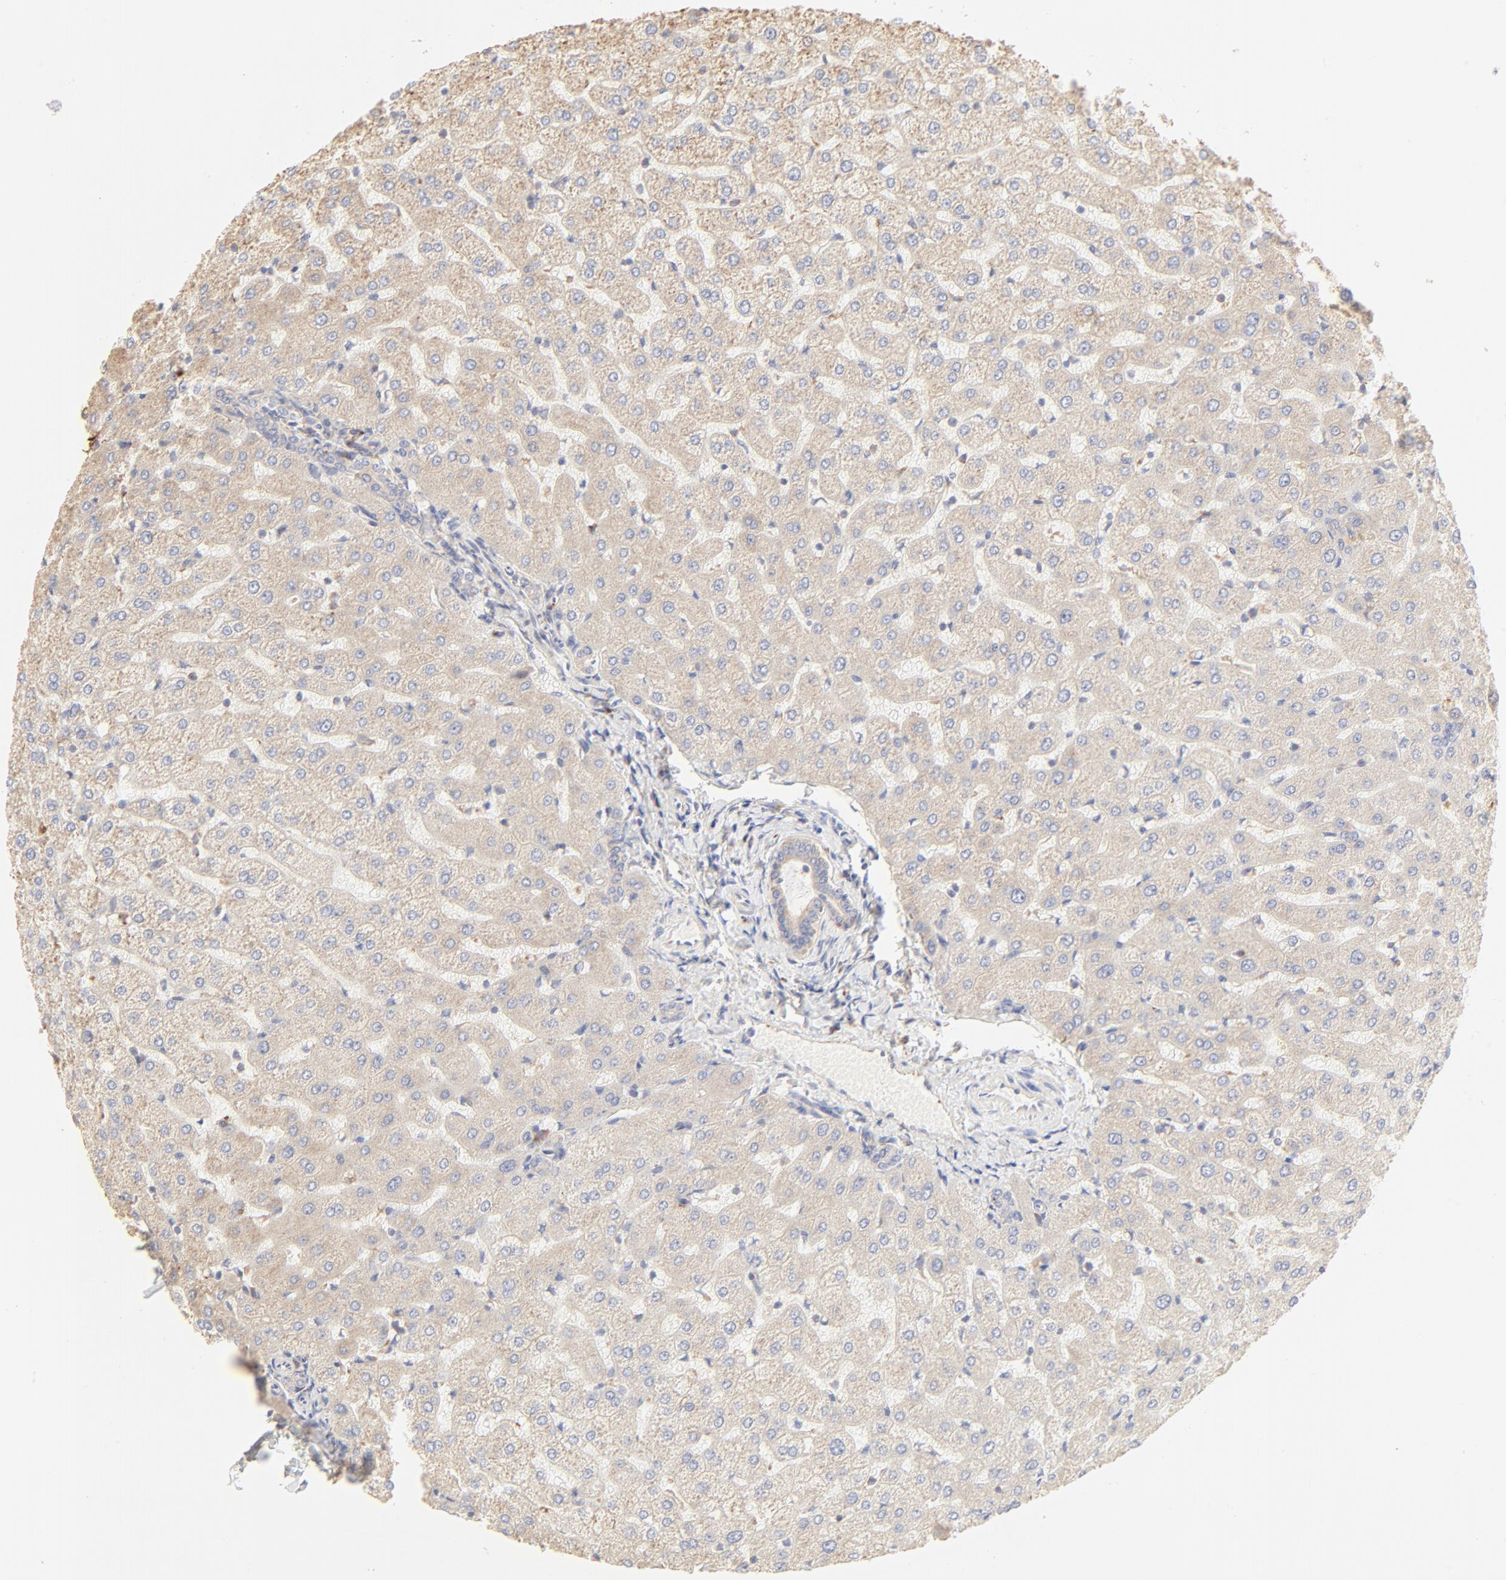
{"staining": {"intensity": "weak", "quantity": ">75%", "location": "cytoplasmic/membranous"}, "tissue": "liver", "cell_type": "Cholangiocytes", "image_type": "normal", "snomed": [{"axis": "morphology", "description": "Normal tissue, NOS"}, {"axis": "morphology", "description": "Fibrosis, NOS"}, {"axis": "topography", "description": "Liver"}], "caption": "High-magnification brightfield microscopy of unremarkable liver stained with DAB (brown) and counterstained with hematoxylin (blue). cholangiocytes exhibit weak cytoplasmic/membranous positivity is appreciated in about>75% of cells.", "gene": "RPS20", "patient": {"sex": "female", "age": 29}}